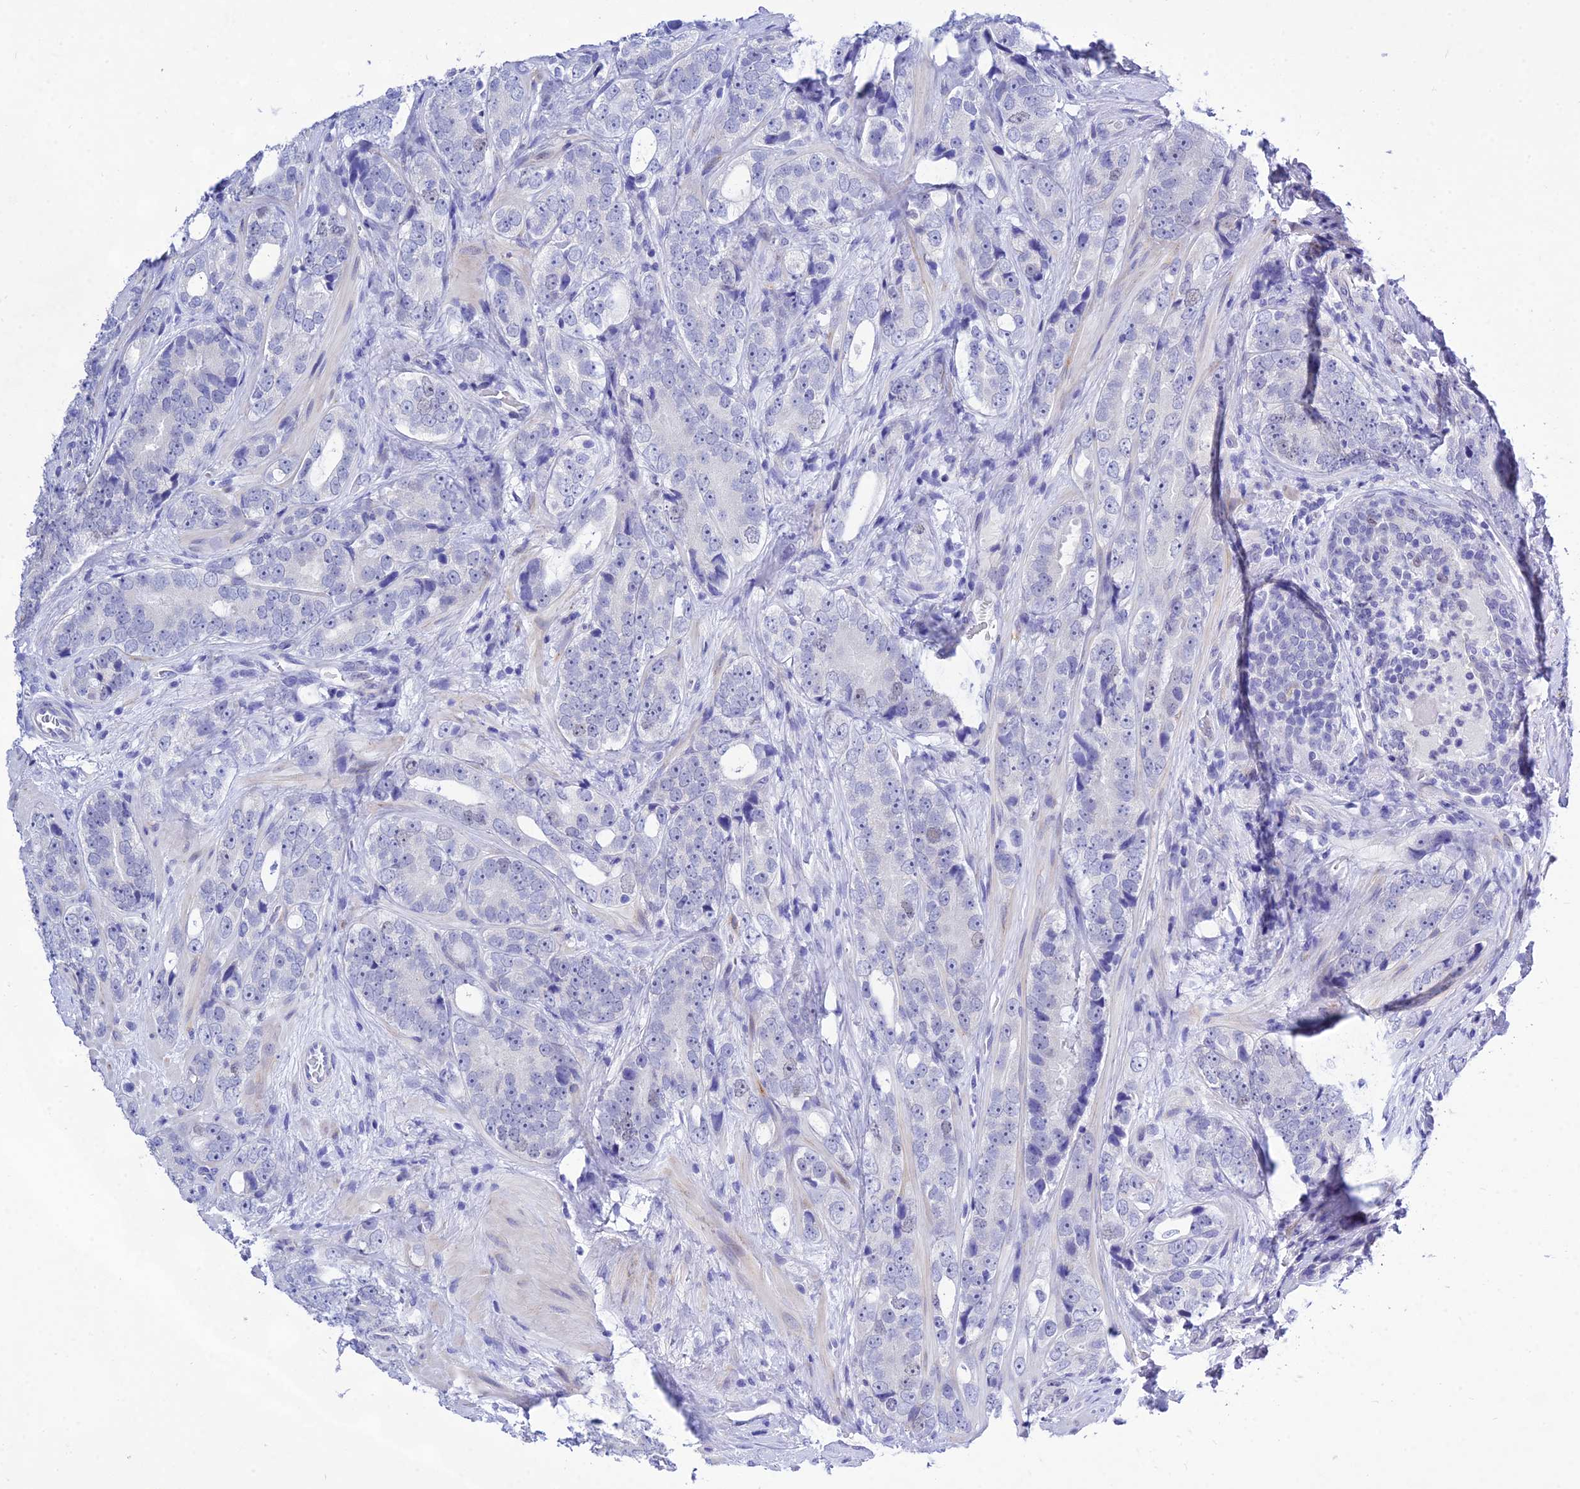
{"staining": {"intensity": "negative", "quantity": "none", "location": "none"}, "tissue": "prostate cancer", "cell_type": "Tumor cells", "image_type": "cancer", "snomed": [{"axis": "morphology", "description": "Adenocarcinoma, High grade"}, {"axis": "topography", "description": "Prostate"}], "caption": "Tumor cells show no significant positivity in prostate high-grade adenocarcinoma.", "gene": "DEFB107A", "patient": {"sex": "male", "age": 56}}